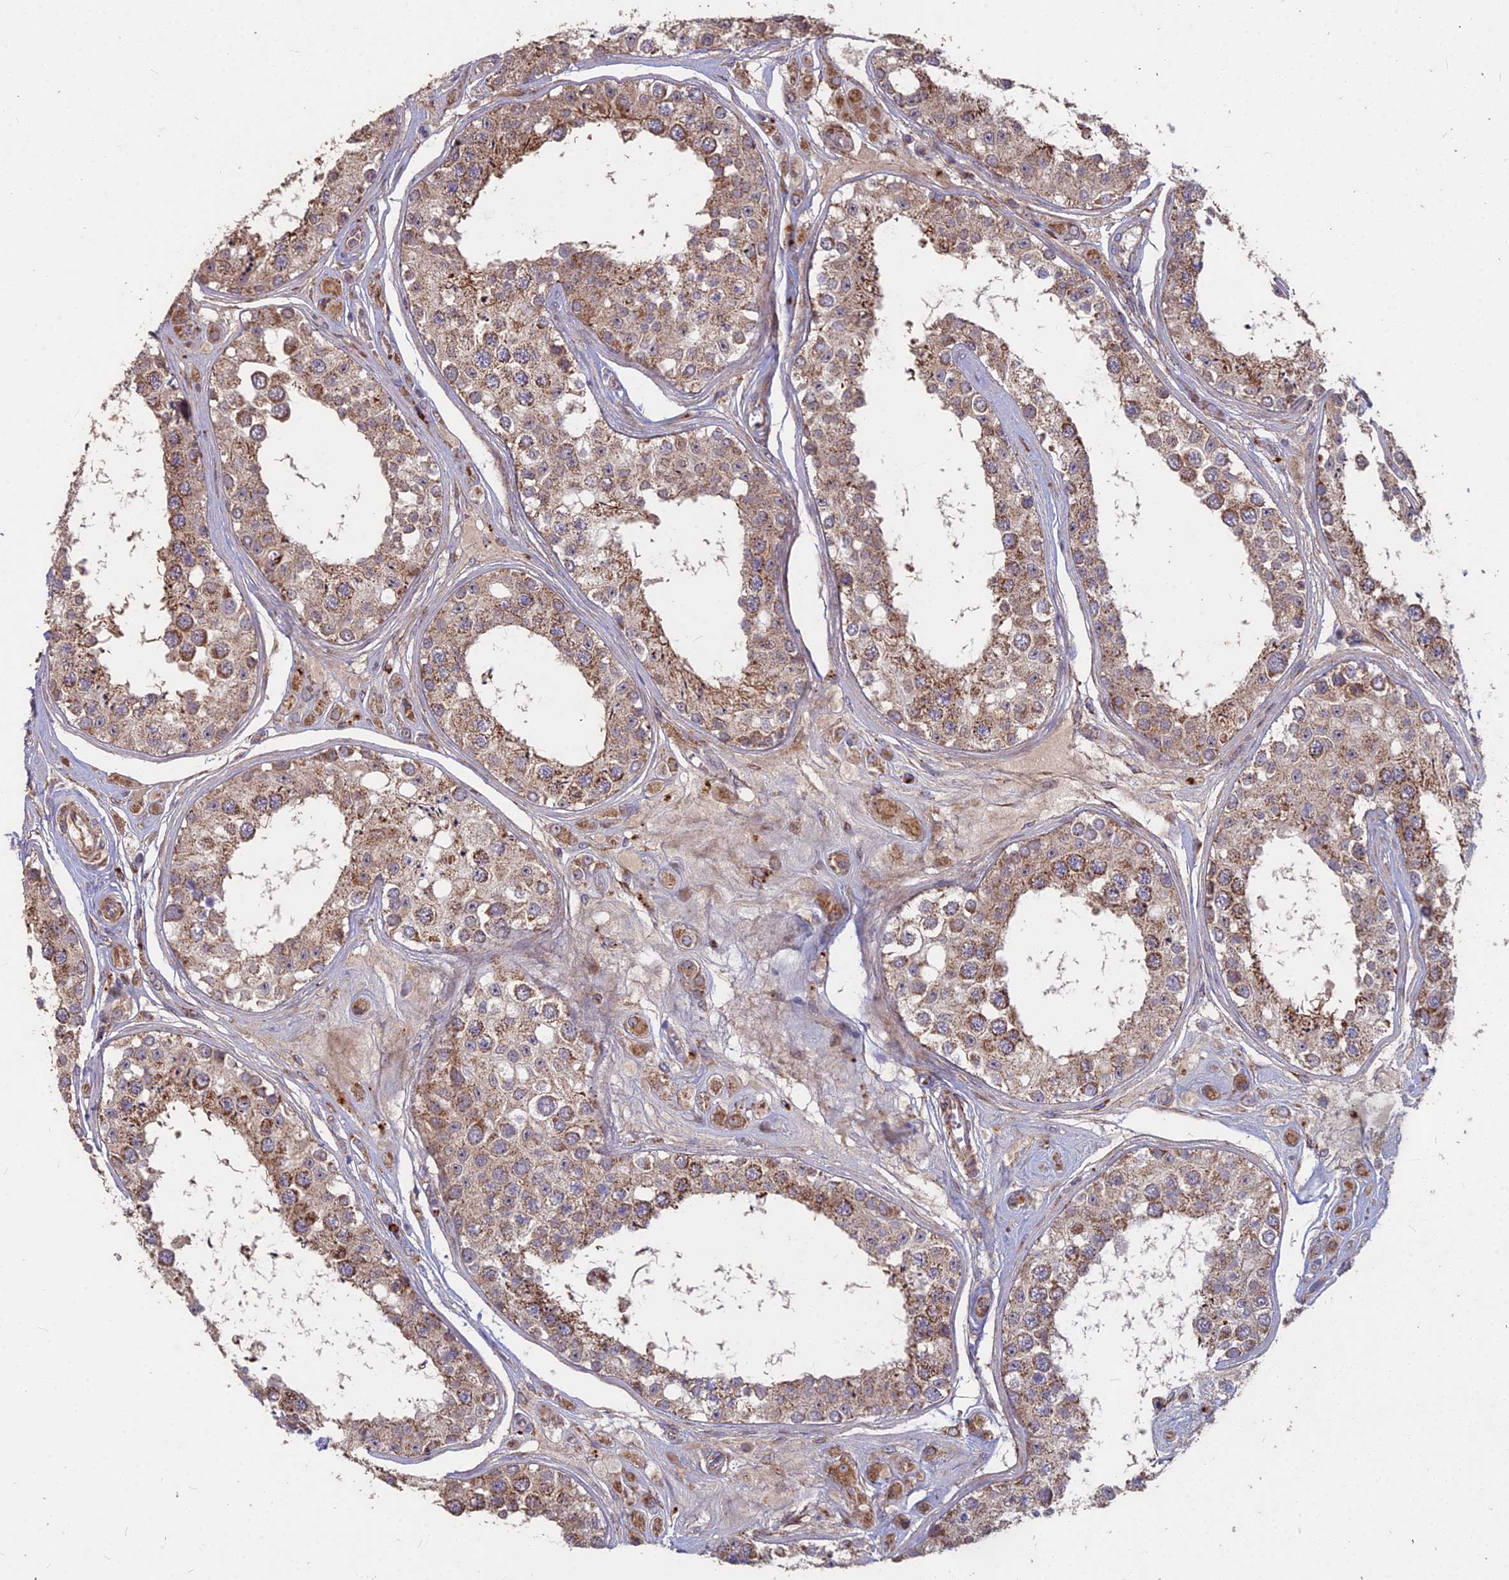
{"staining": {"intensity": "moderate", "quantity": ">75%", "location": "cytoplasmic/membranous"}, "tissue": "testis", "cell_type": "Cells in seminiferous ducts", "image_type": "normal", "snomed": [{"axis": "morphology", "description": "Normal tissue, NOS"}, {"axis": "topography", "description": "Testis"}], "caption": "Immunohistochemical staining of unremarkable testis exhibits medium levels of moderate cytoplasmic/membranous positivity in about >75% of cells in seminiferous ducts.", "gene": "COX11", "patient": {"sex": "male", "age": 25}}